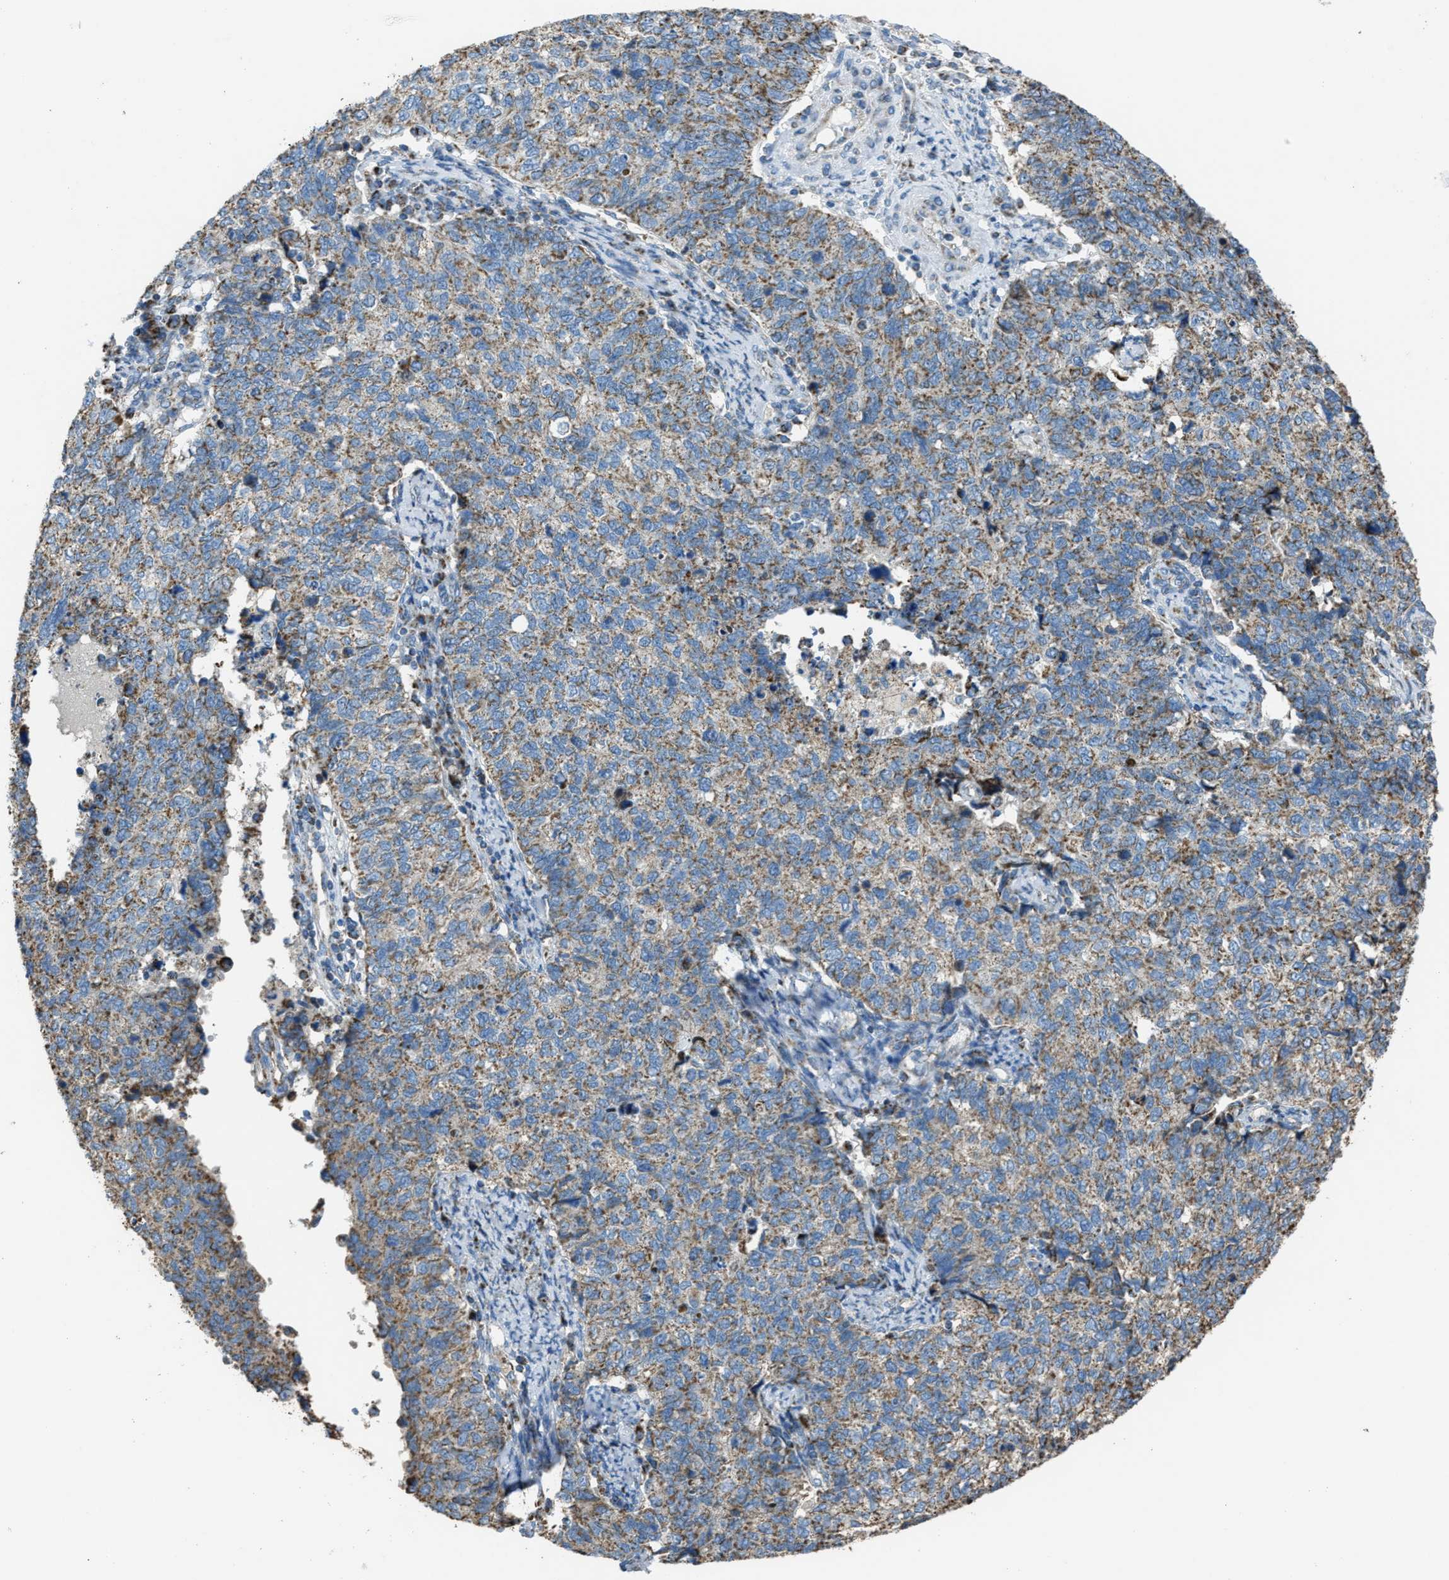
{"staining": {"intensity": "moderate", "quantity": ">75%", "location": "cytoplasmic/membranous"}, "tissue": "cervical cancer", "cell_type": "Tumor cells", "image_type": "cancer", "snomed": [{"axis": "morphology", "description": "Squamous cell carcinoma, NOS"}, {"axis": "topography", "description": "Cervix"}], "caption": "DAB immunohistochemical staining of human cervical squamous cell carcinoma demonstrates moderate cytoplasmic/membranous protein staining in approximately >75% of tumor cells.", "gene": "SLC25A11", "patient": {"sex": "female", "age": 63}}